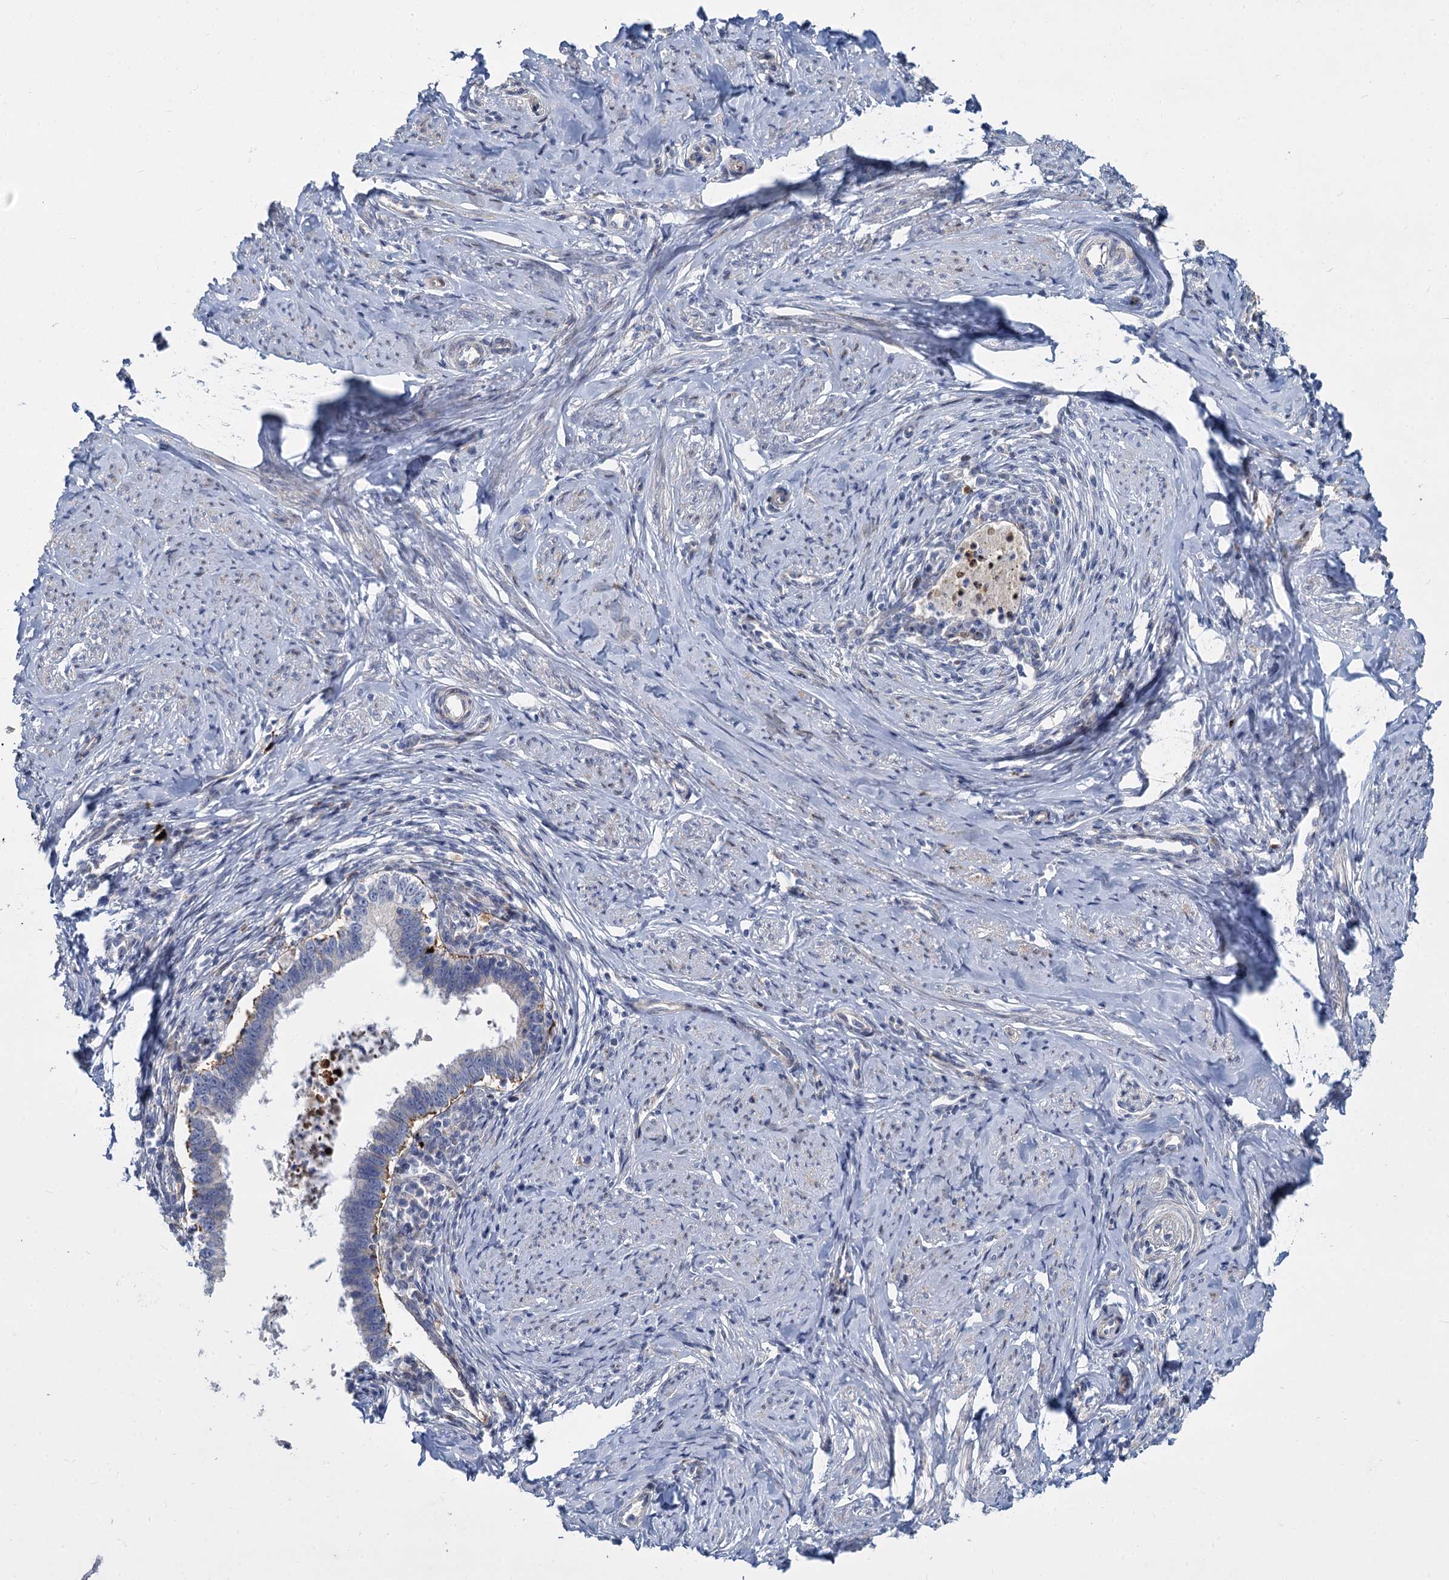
{"staining": {"intensity": "negative", "quantity": "none", "location": "none"}, "tissue": "cervical cancer", "cell_type": "Tumor cells", "image_type": "cancer", "snomed": [{"axis": "morphology", "description": "Adenocarcinoma, NOS"}, {"axis": "topography", "description": "Cervix"}], "caption": "An IHC micrograph of cervical cancer is shown. There is no staining in tumor cells of cervical cancer.", "gene": "TRIM77", "patient": {"sex": "female", "age": 36}}